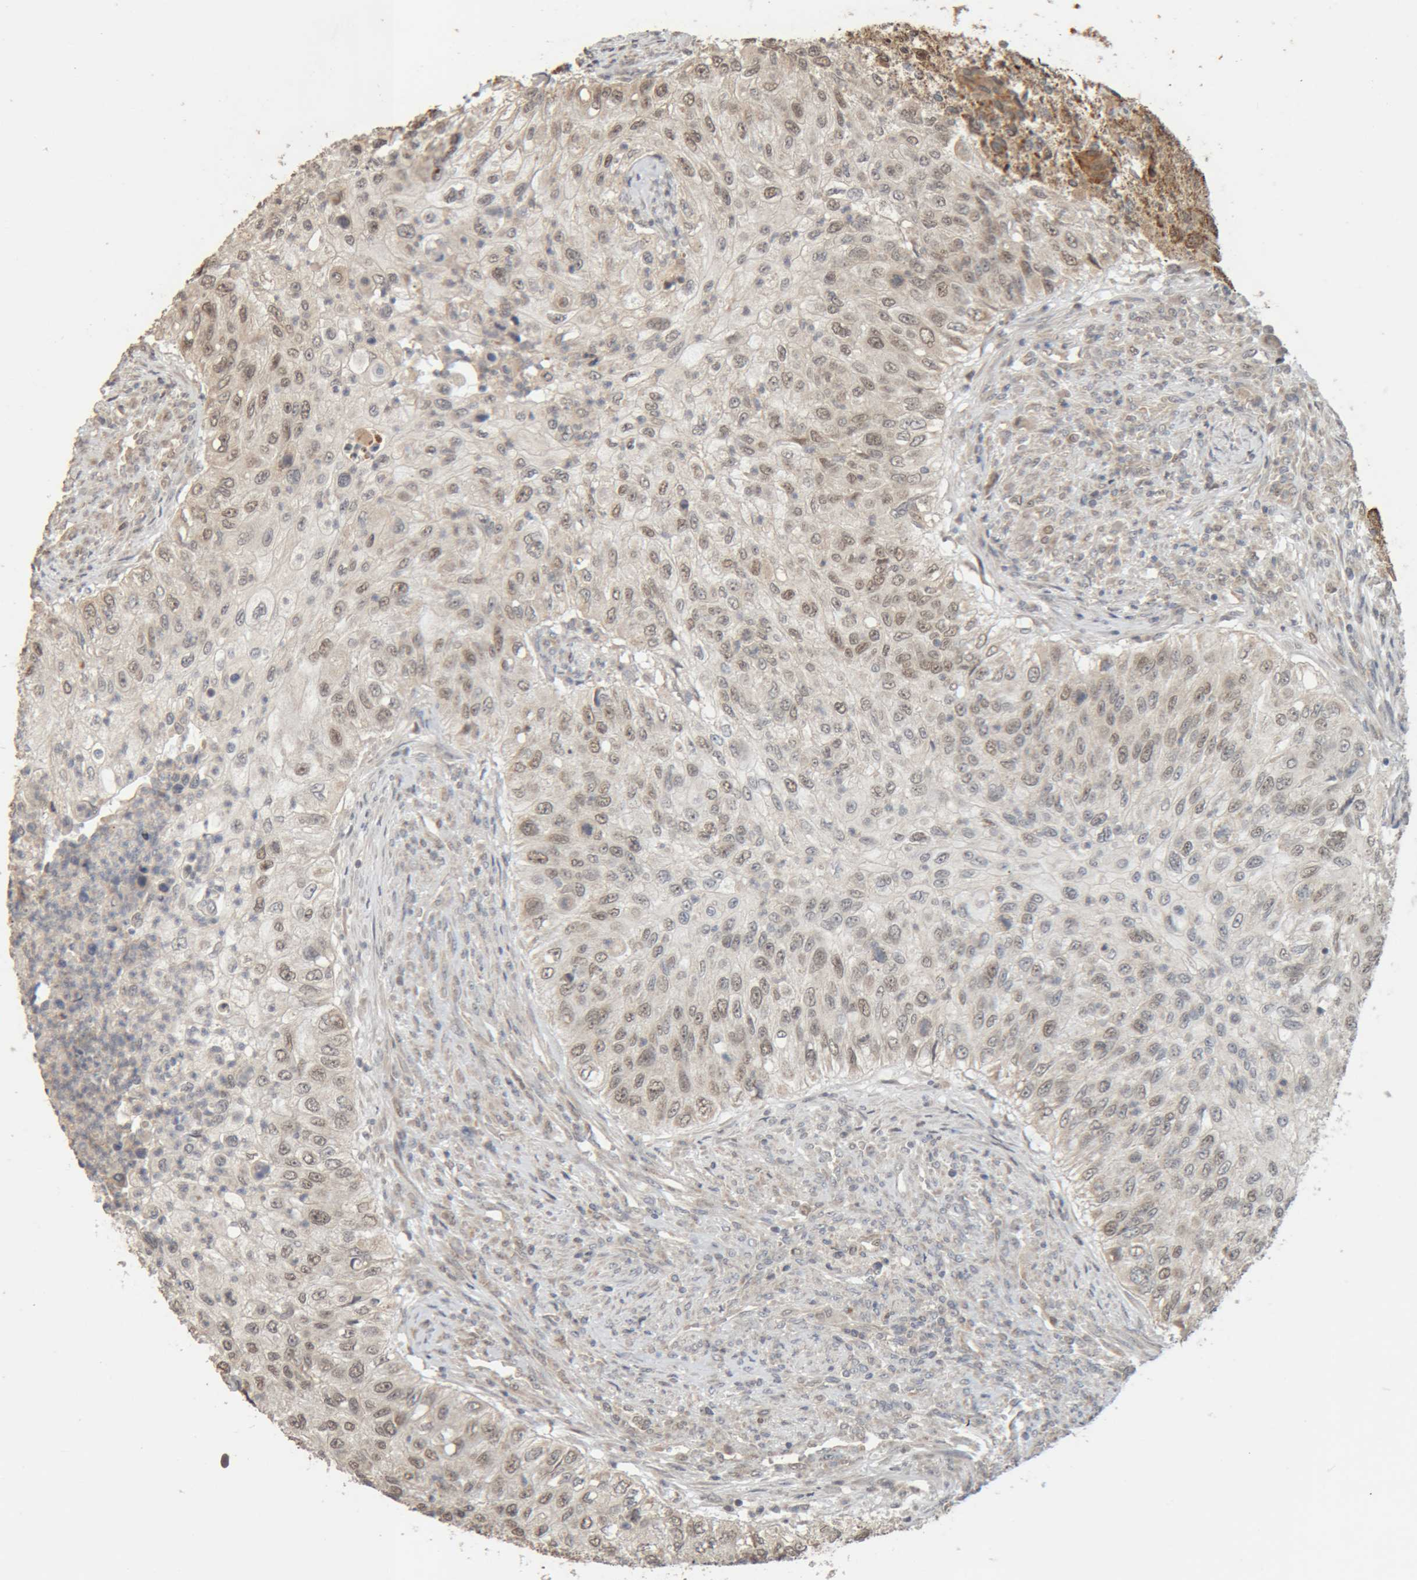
{"staining": {"intensity": "weak", "quantity": ">75%", "location": "nuclear"}, "tissue": "urothelial cancer", "cell_type": "Tumor cells", "image_type": "cancer", "snomed": [{"axis": "morphology", "description": "Urothelial carcinoma, High grade"}, {"axis": "topography", "description": "Urinary bladder"}], "caption": "A brown stain shows weak nuclear positivity of a protein in urothelial cancer tumor cells.", "gene": "GINS4", "patient": {"sex": "female", "age": 60}}